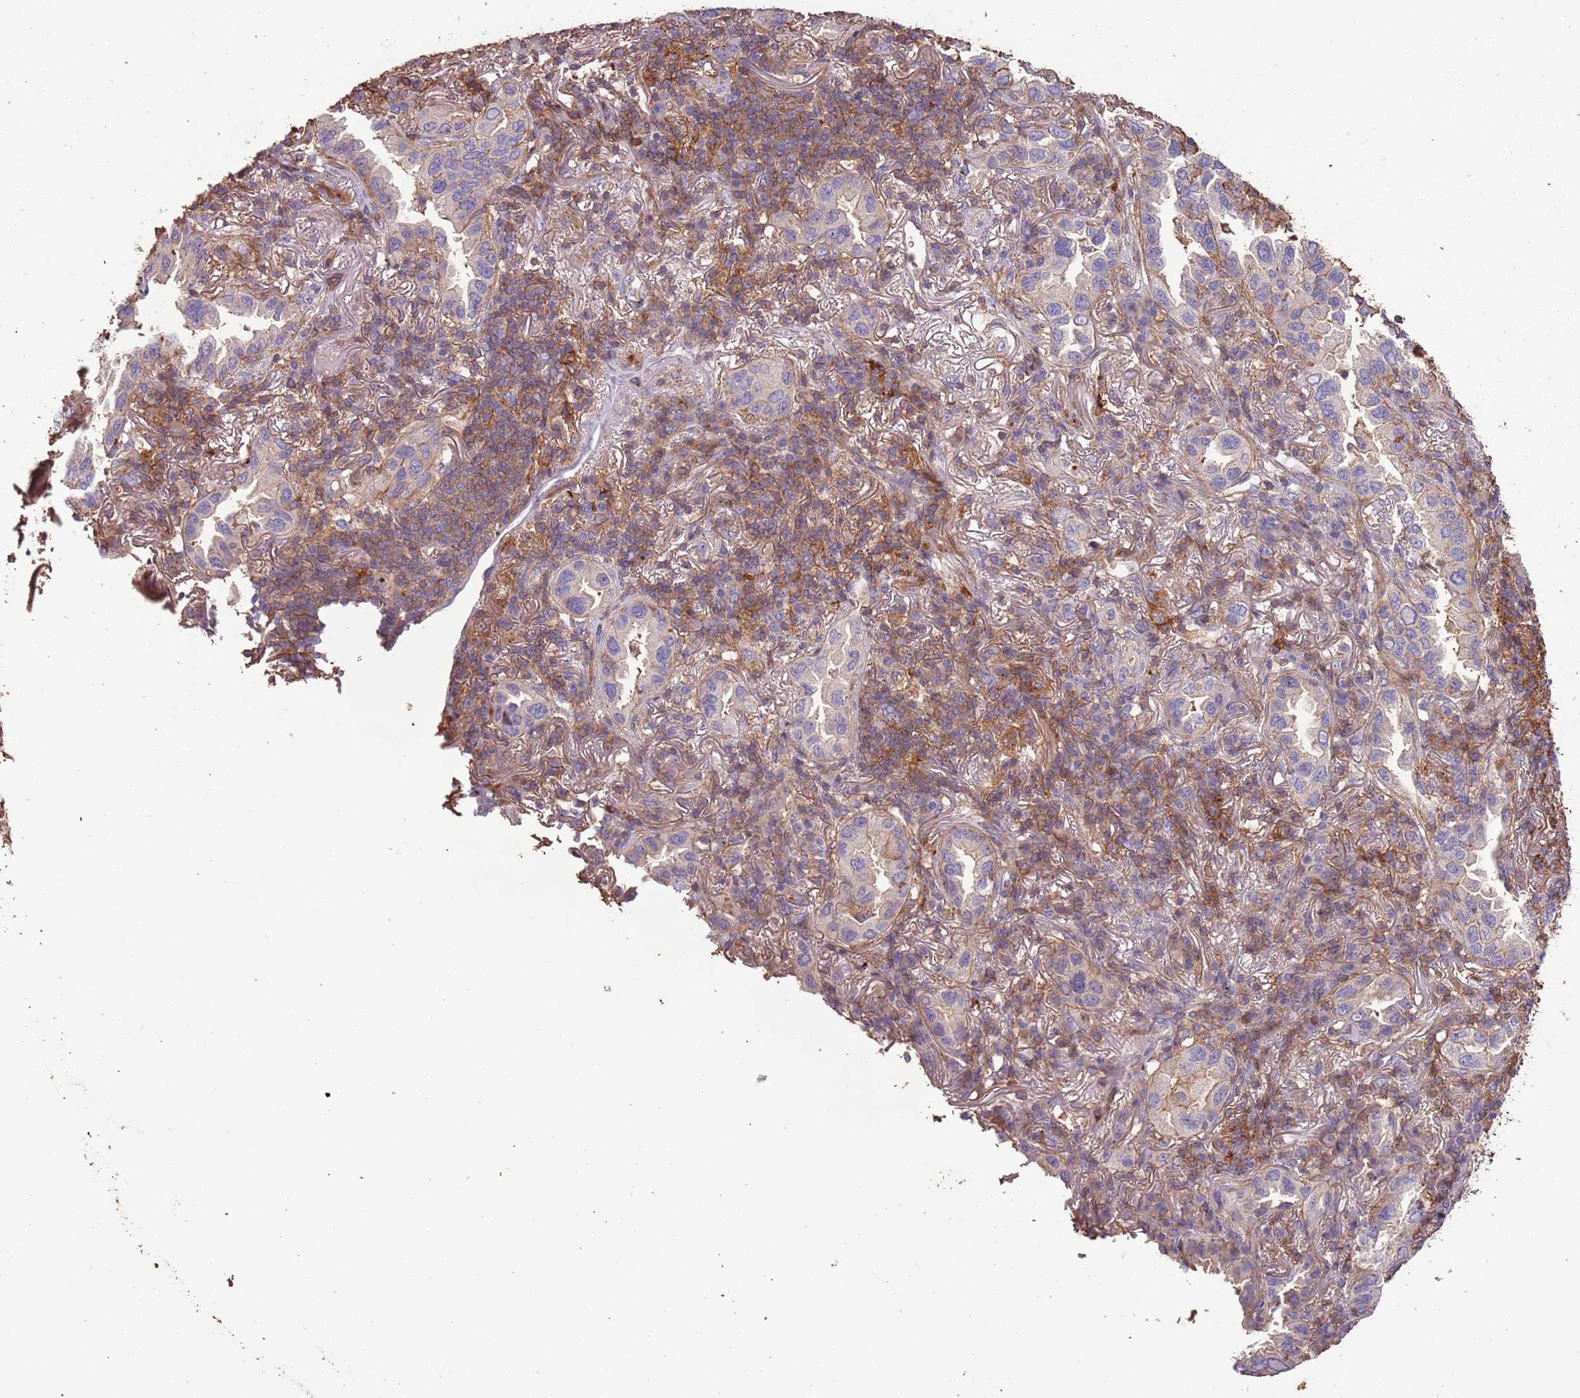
{"staining": {"intensity": "negative", "quantity": "none", "location": "none"}, "tissue": "lung cancer", "cell_type": "Tumor cells", "image_type": "cancer", "snomed": [{"axis": "morphology", "description": "Adenocarcinoma, NOS"}, {"axis": "topography", "description": "Lung"}], "caption": "A micrograph of human lung cancer (adenocarcinoma) is negative for staining in tumor cells. (DAB (3,3'-diaminobenzidine) IHC, high magnification).", "gene": "FECH", "patient": {"sex": "female", "age": 69}}